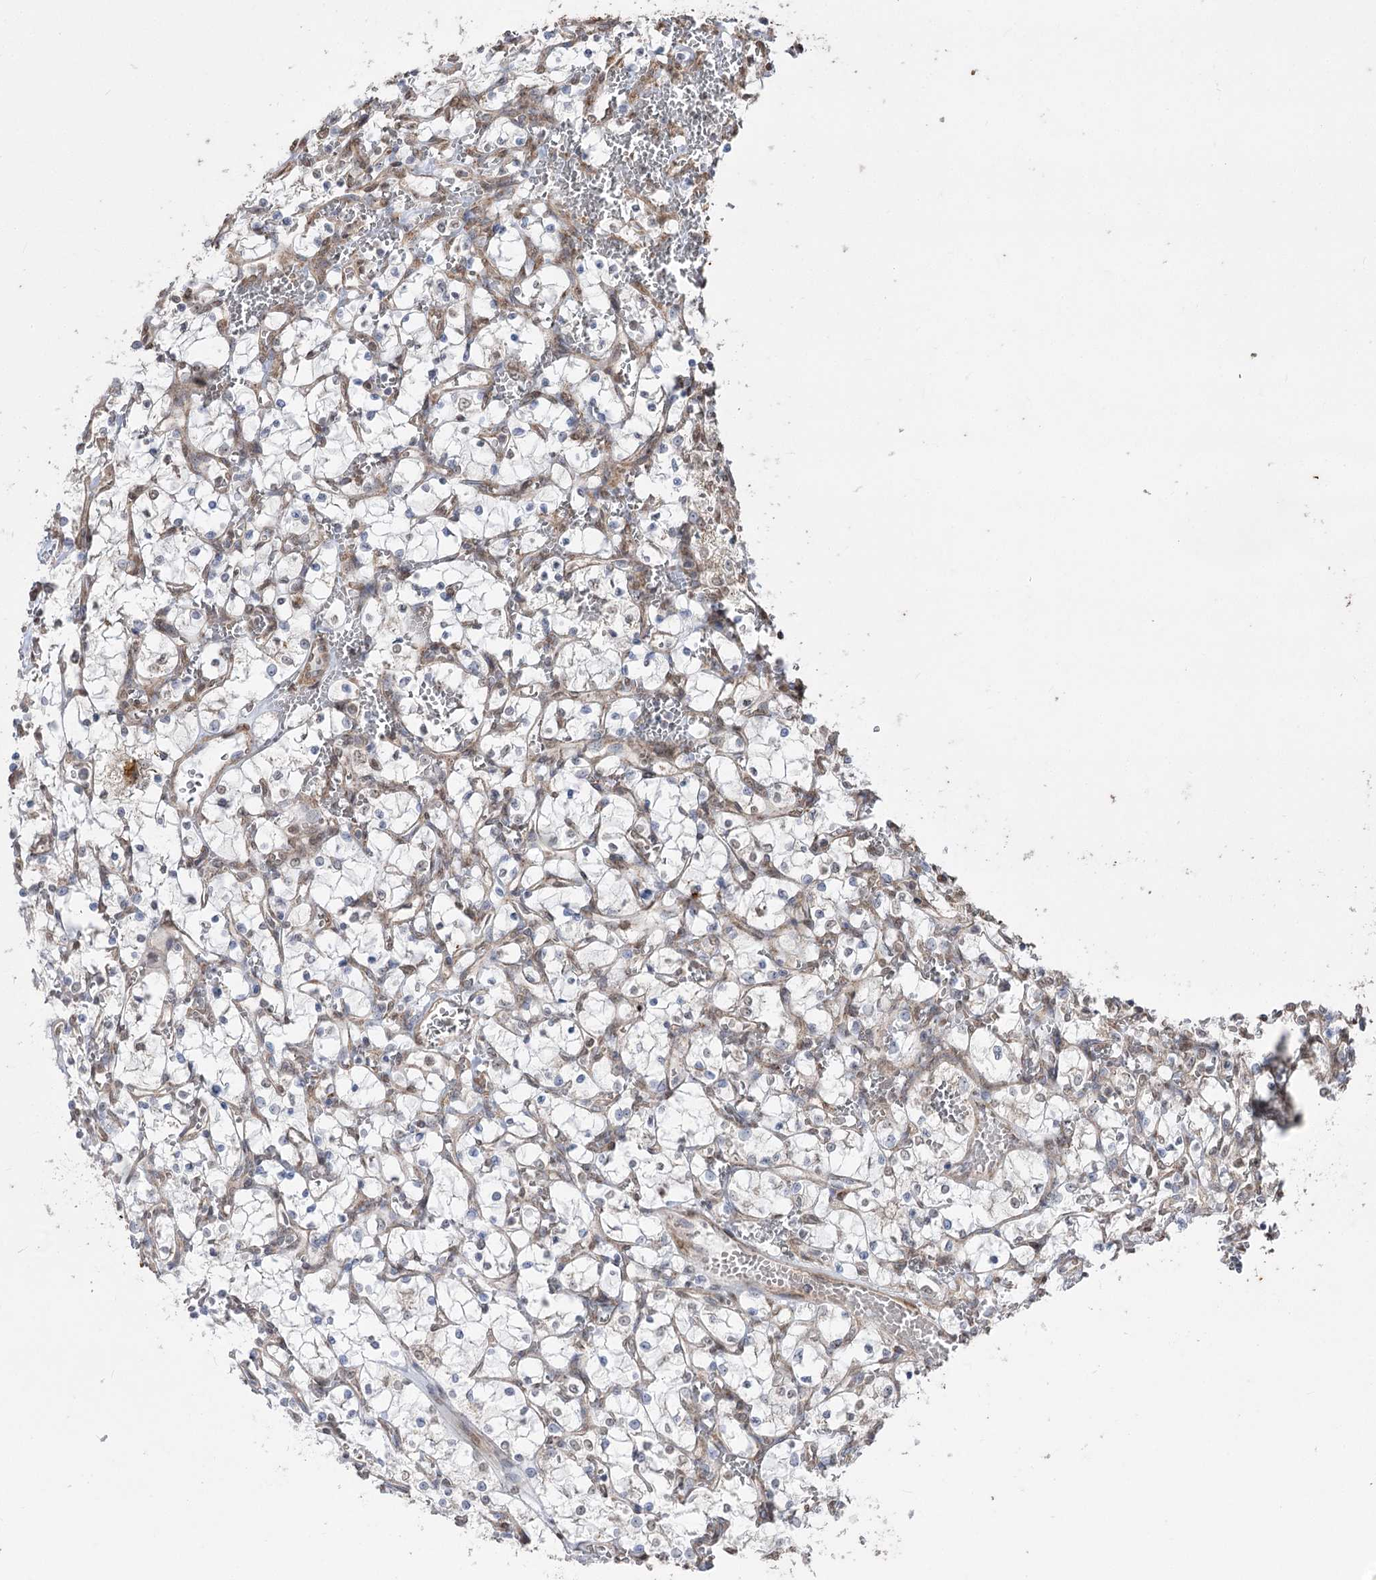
{"staining": {"intensity": "negative", "quantity": "none", "location": "none"}, "tissue": "renal cancer", "cell_type": "Tumor cells", "image_type": "cancer", "snomed": [{"axis": "morphology", "description": "Adenocarcinoma, NOS"}, {"axis": "topography", "description": "Kidney"}], "caption": "Micrograph shows no significant protein expression in tumor cells of renal adenocarcinoma.", "gene": "ZSCAN23", "patient": {"sex": "female", "age": 69}}